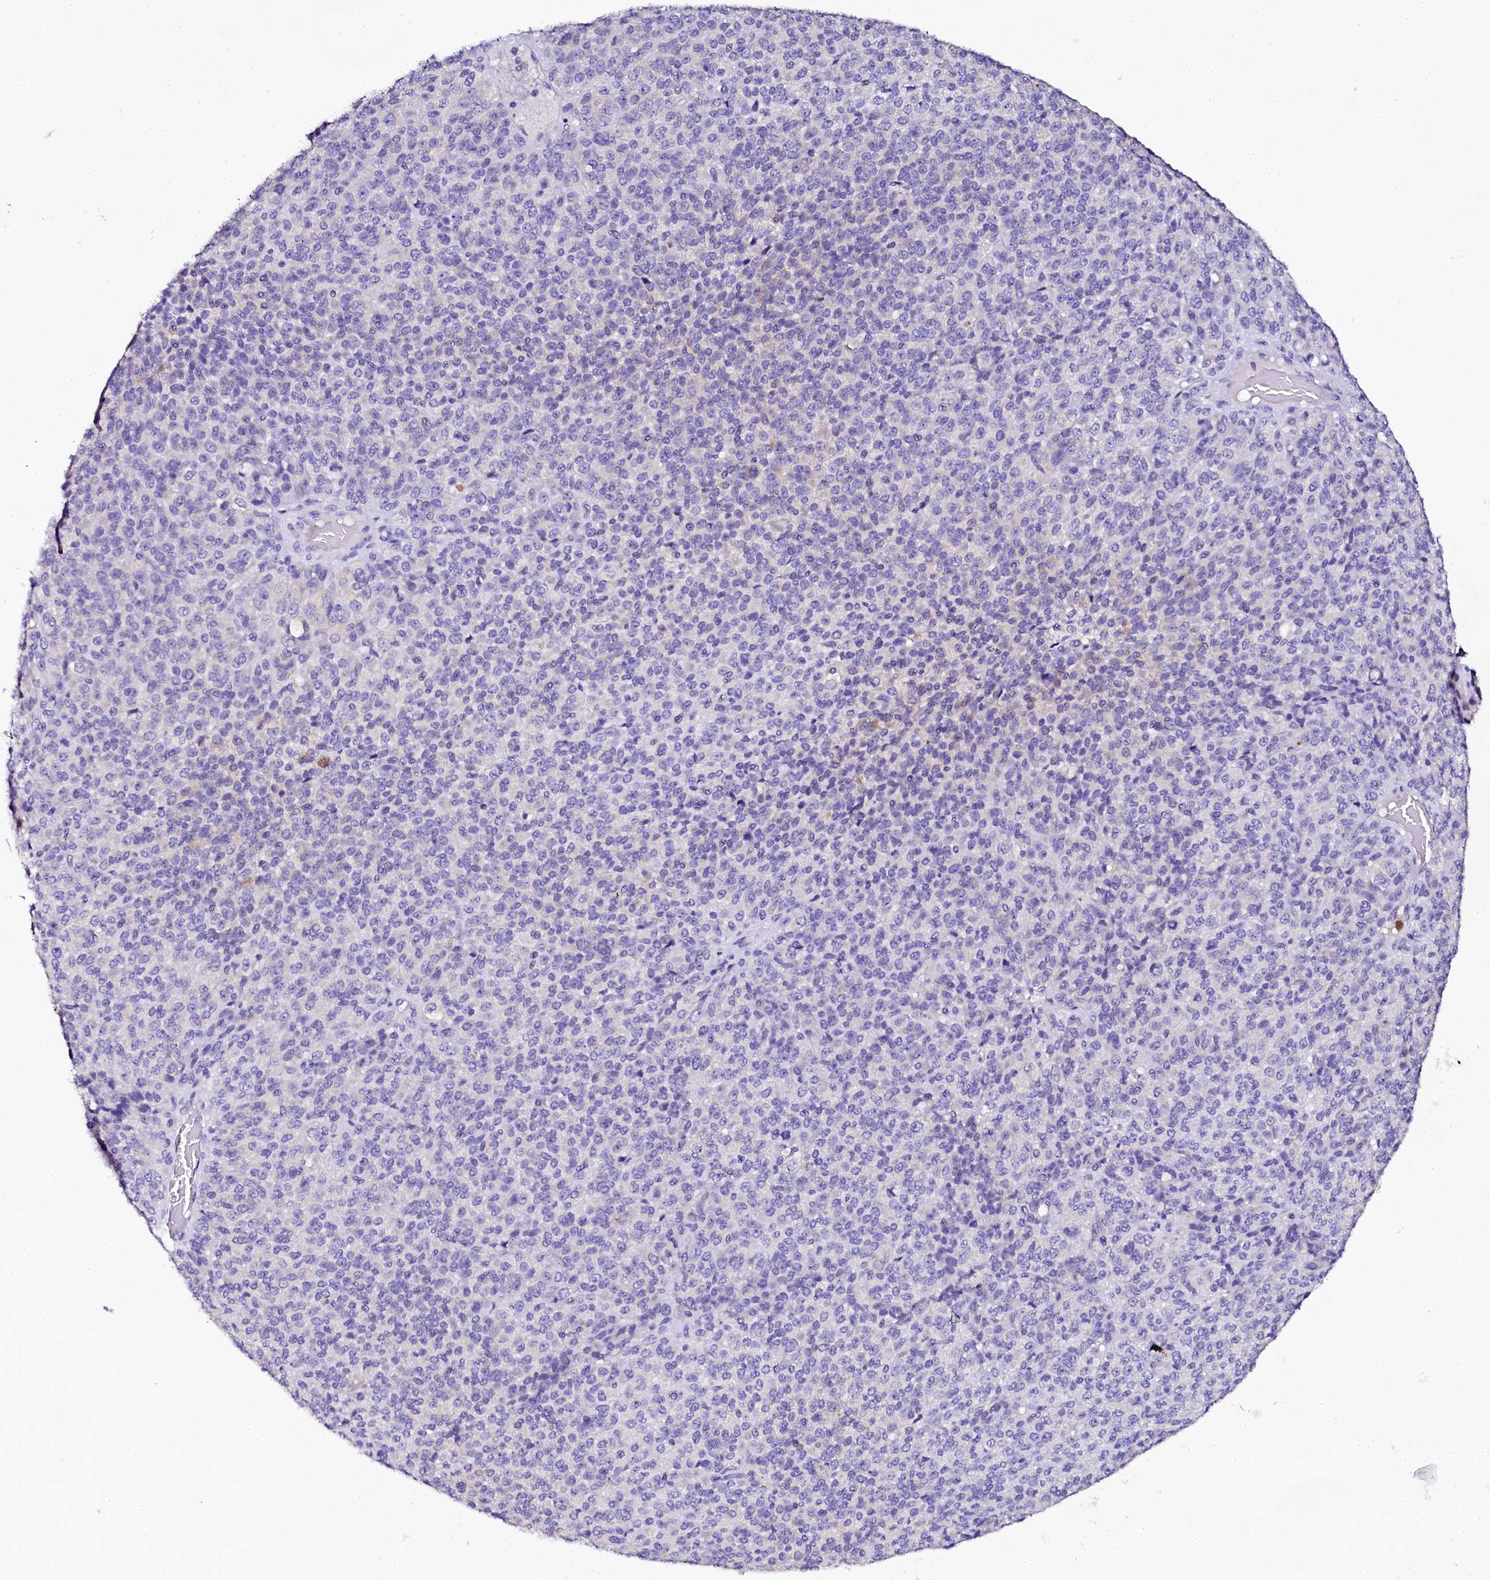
{"staining": {"intensity": "negative", "quantity": "none", "location": "none"}, "tissue": "melanoma", "cell_type": "Tumor cells", "image_type": "cancer", "snomed": [{"axis": "morphology", "description": "Malignant melanoma, Metastatic site"}, {"axis": "topography", "description": "Brain"}], "caption": "There is no significant expression in tumor cells of malignant melanoma (metastatic site).", "gene": "NAA16", "patient": {"sex": "female", "age": 56}}